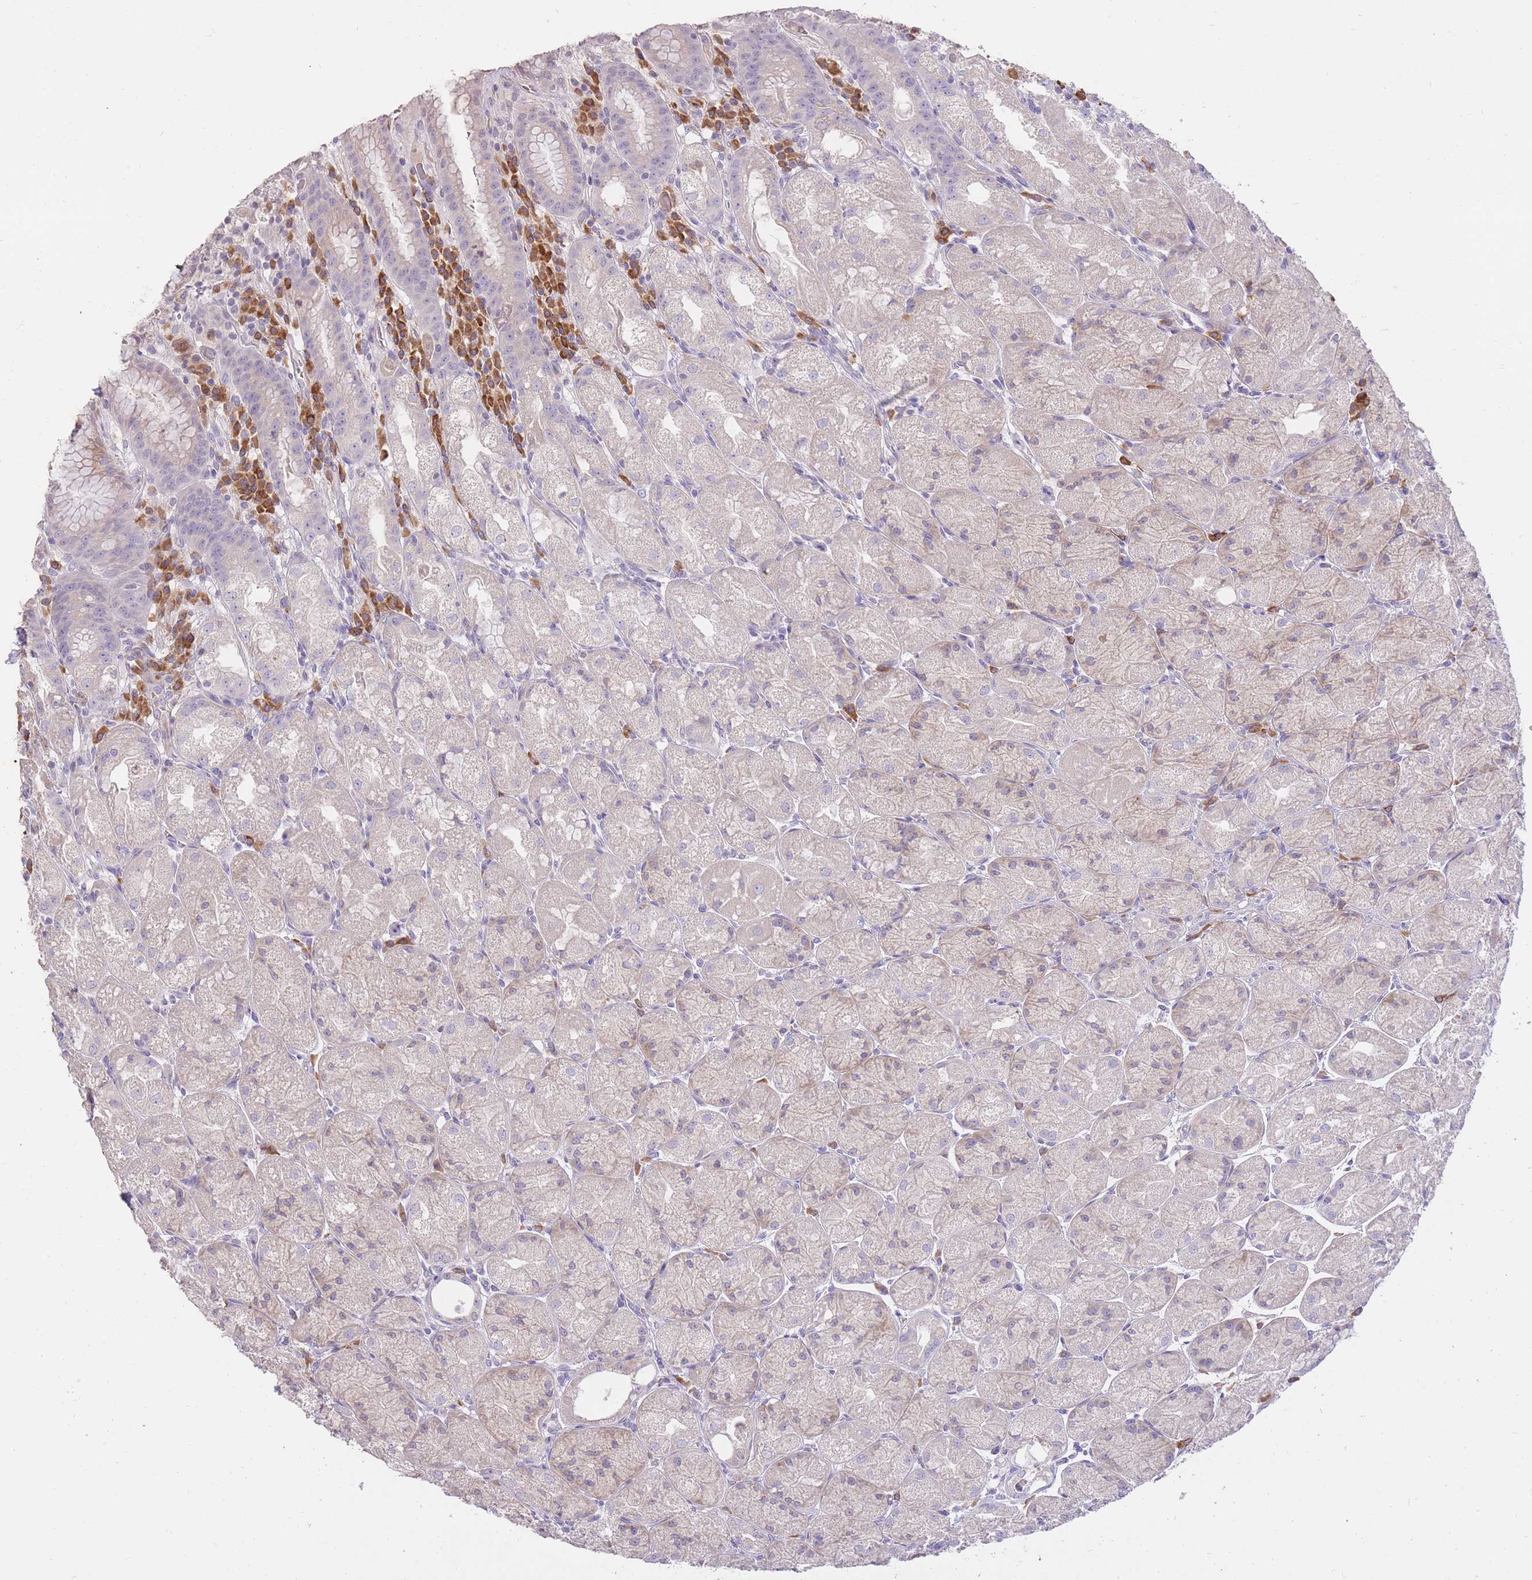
{"staining": {"intensity": "weak", "quantity": "25%-75%", "location": "cytoplasmic/membranous"}, "tissue": "stomach", "cell_type": "Glandular cells", "image_type": "normal", "snomed": [{"axis": "morphology", "description": "Normal tissue, NOS"}, {"axis": "topography", "description": "Stomach, upper"}], "caption": "The image shows immunohistochemical staining of unremarkable stomach. There is weak cytoplasmic/membranous expression is identified in about 25%-75% of glandular cells.", "gene": "FRG2B", "patient": {"sex": "male", "age": 52}}